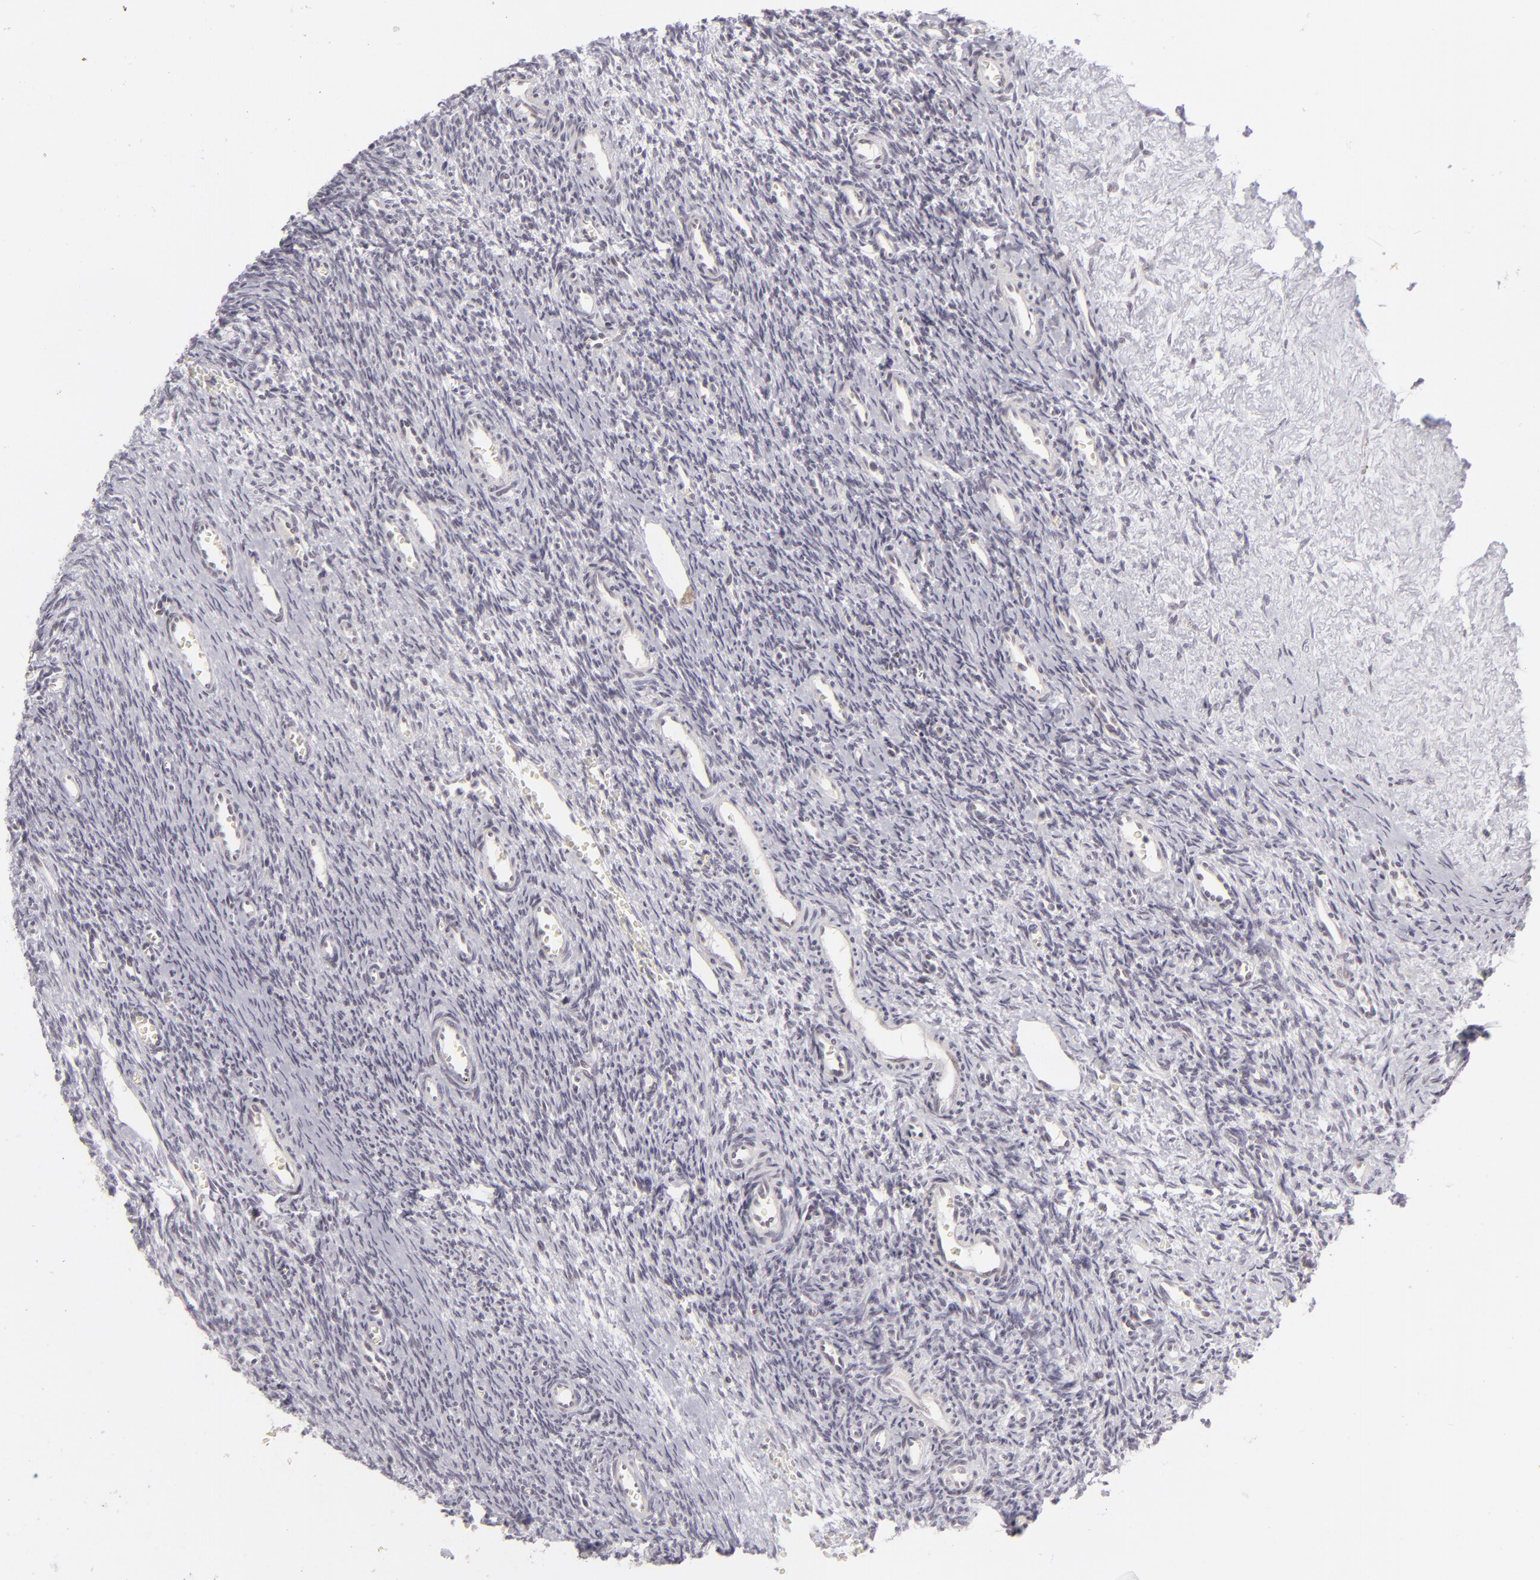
{"staining": {"intensity": "negative", "quantity": "none", "location": "none"}, "tissue": "ovary", "cell_type": "Follicle cells", "image_type": "normal", "snomed": [{"axis": "morphology", "description": "Normal tissue, NOS"}, {"axis": "topography", "description": "Ovary"}], "caption": "Photomicrograph shows no significant protein expression in follicle cells of normal ovary. (Immunohistochemistry (ihc), brightfield microscopy, high magnification).", "gene": "SIX1", "patient": {"sex": "female", "age": 39}}